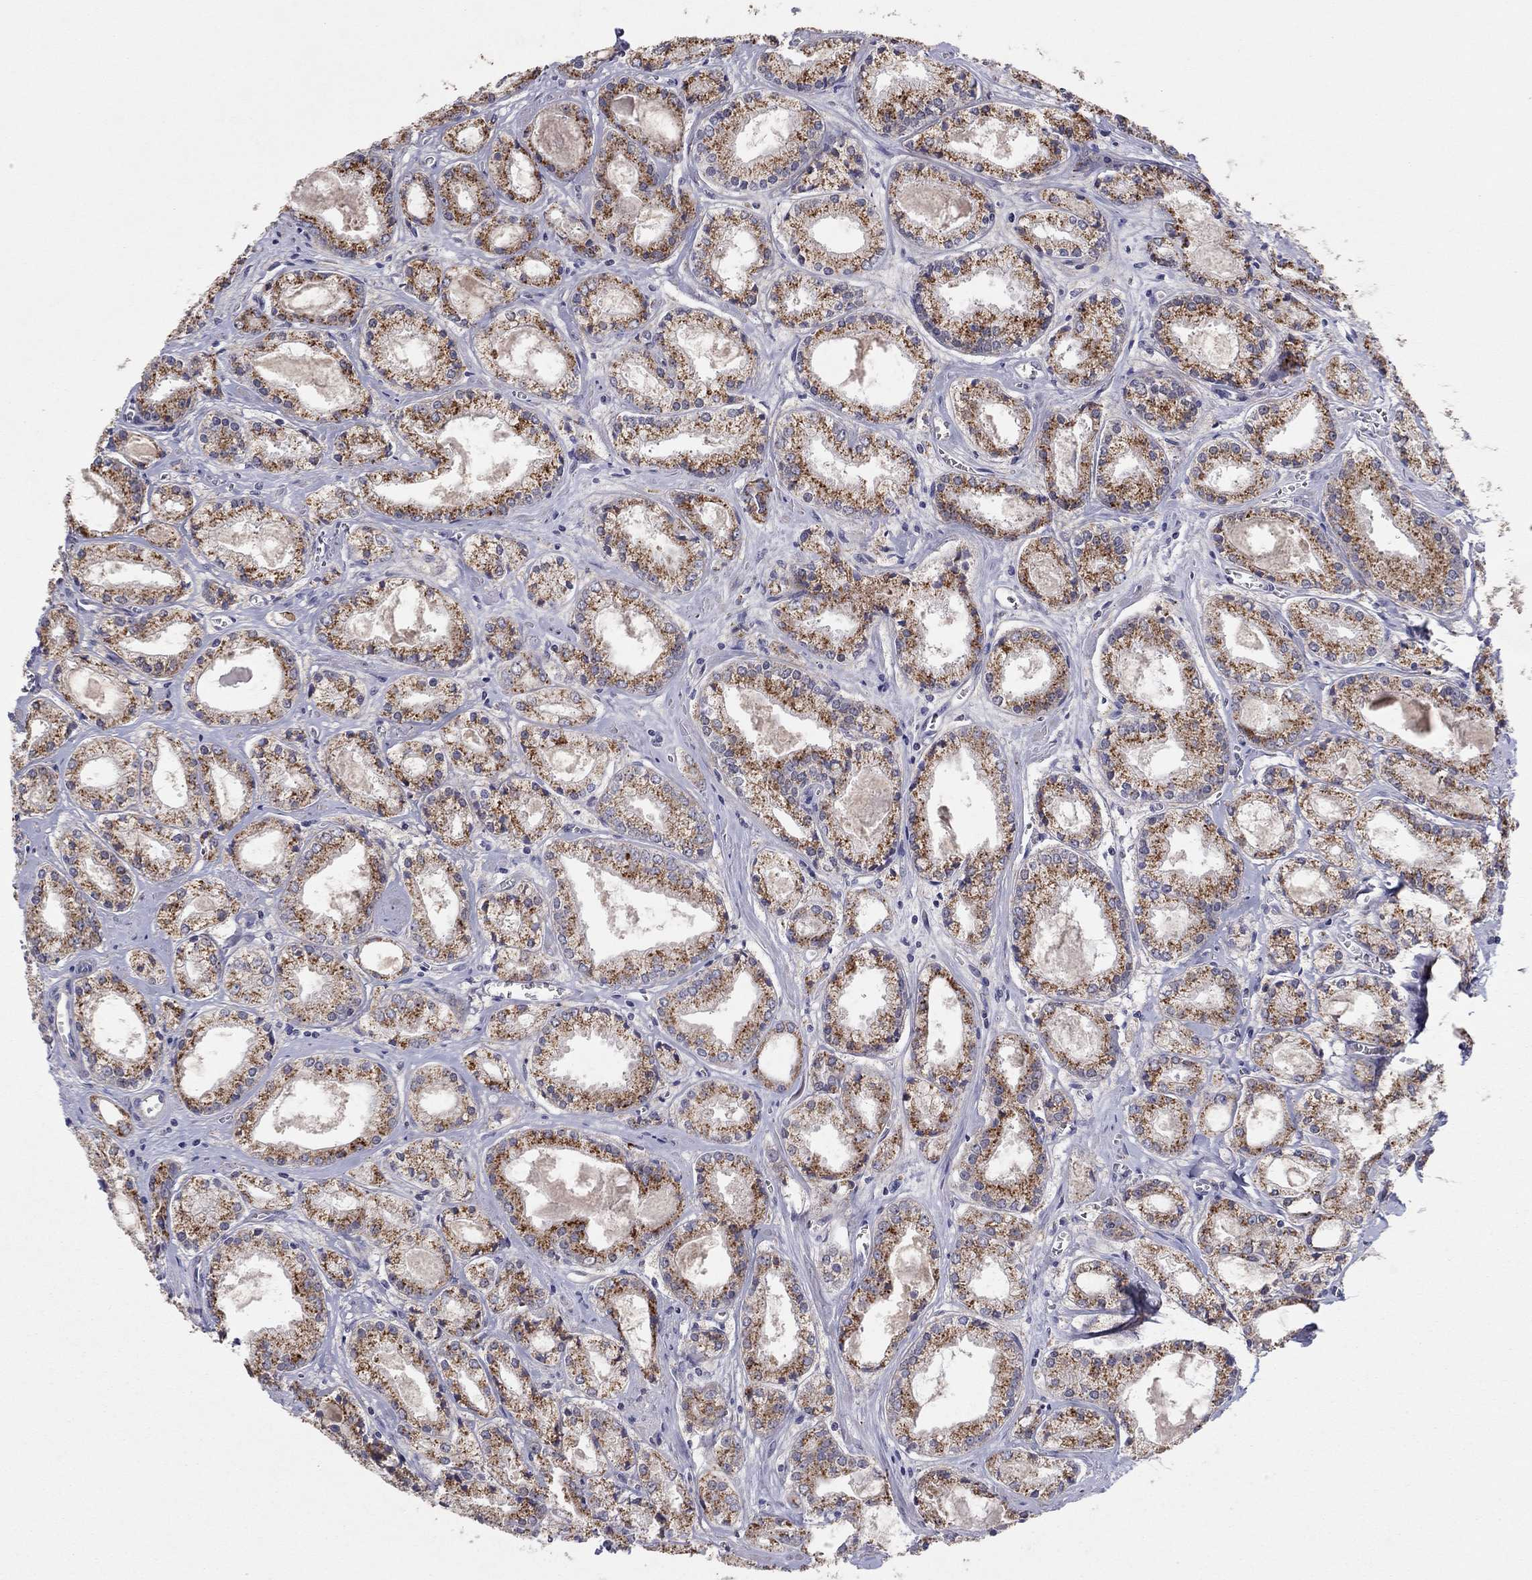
{"staining": {"intensity": "strong", "quantity": ">75%", "location": "cytoplasmic/membranous"}, "tissue": "prostate cancer", "cell_type": "Tumor cells", "image_type": "cancer", "snomed": [{"axis": "morphology", "description": "Adenocarcinoma, NOS"}, {"axis": "topography", "description": "Prostate"}], "caption": "Protein staining of prostate cancer tissue reveals strong cytoplasmic/membranous staining in about >75% of tumor cells.", "gene": "CRACDL", "patient": {"sex": "male", "age": 72}}